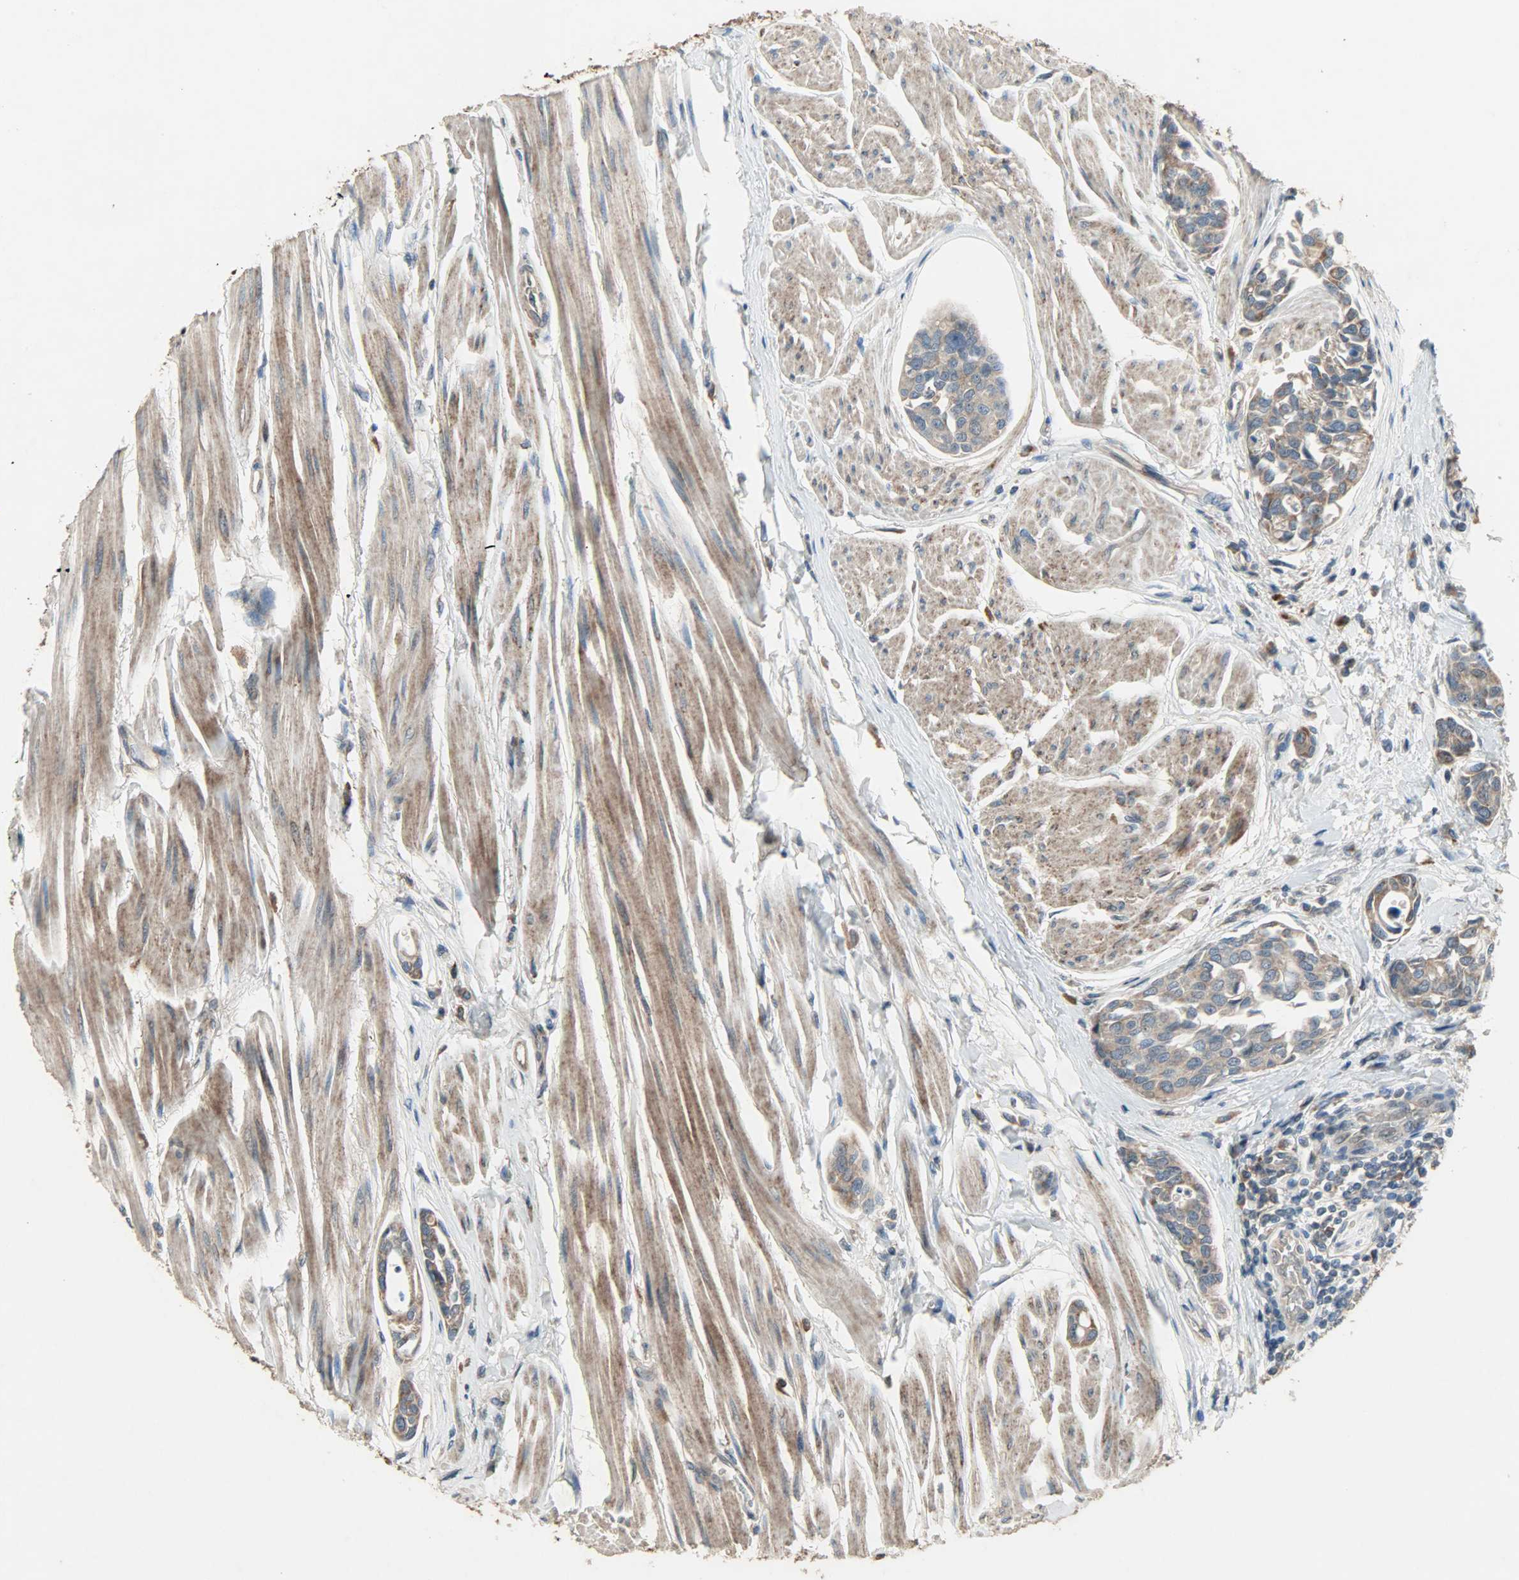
{"staining": {"intensity": "moderate", "quantity": ">75%", "location": "cytoplasmic/membranous"}, "tissue": "urothelial cancer", "cell_type": "Tumor cells", "image_type": "cancer", "snomed": [{"axis": "morphology", "description": "Urothelial carcinoma, High grade"}, {"axis": "topography", "description": "Urinary bladder"}], "caption": "DAB immunohistochemical staining of high-grade urothelial carcinoma shows moderate cytoplasmic/membranous protein positivity in approximately >75% of tumor cells.", "gene": "AMT", "patient": {"sex": "male", "age": 78}}